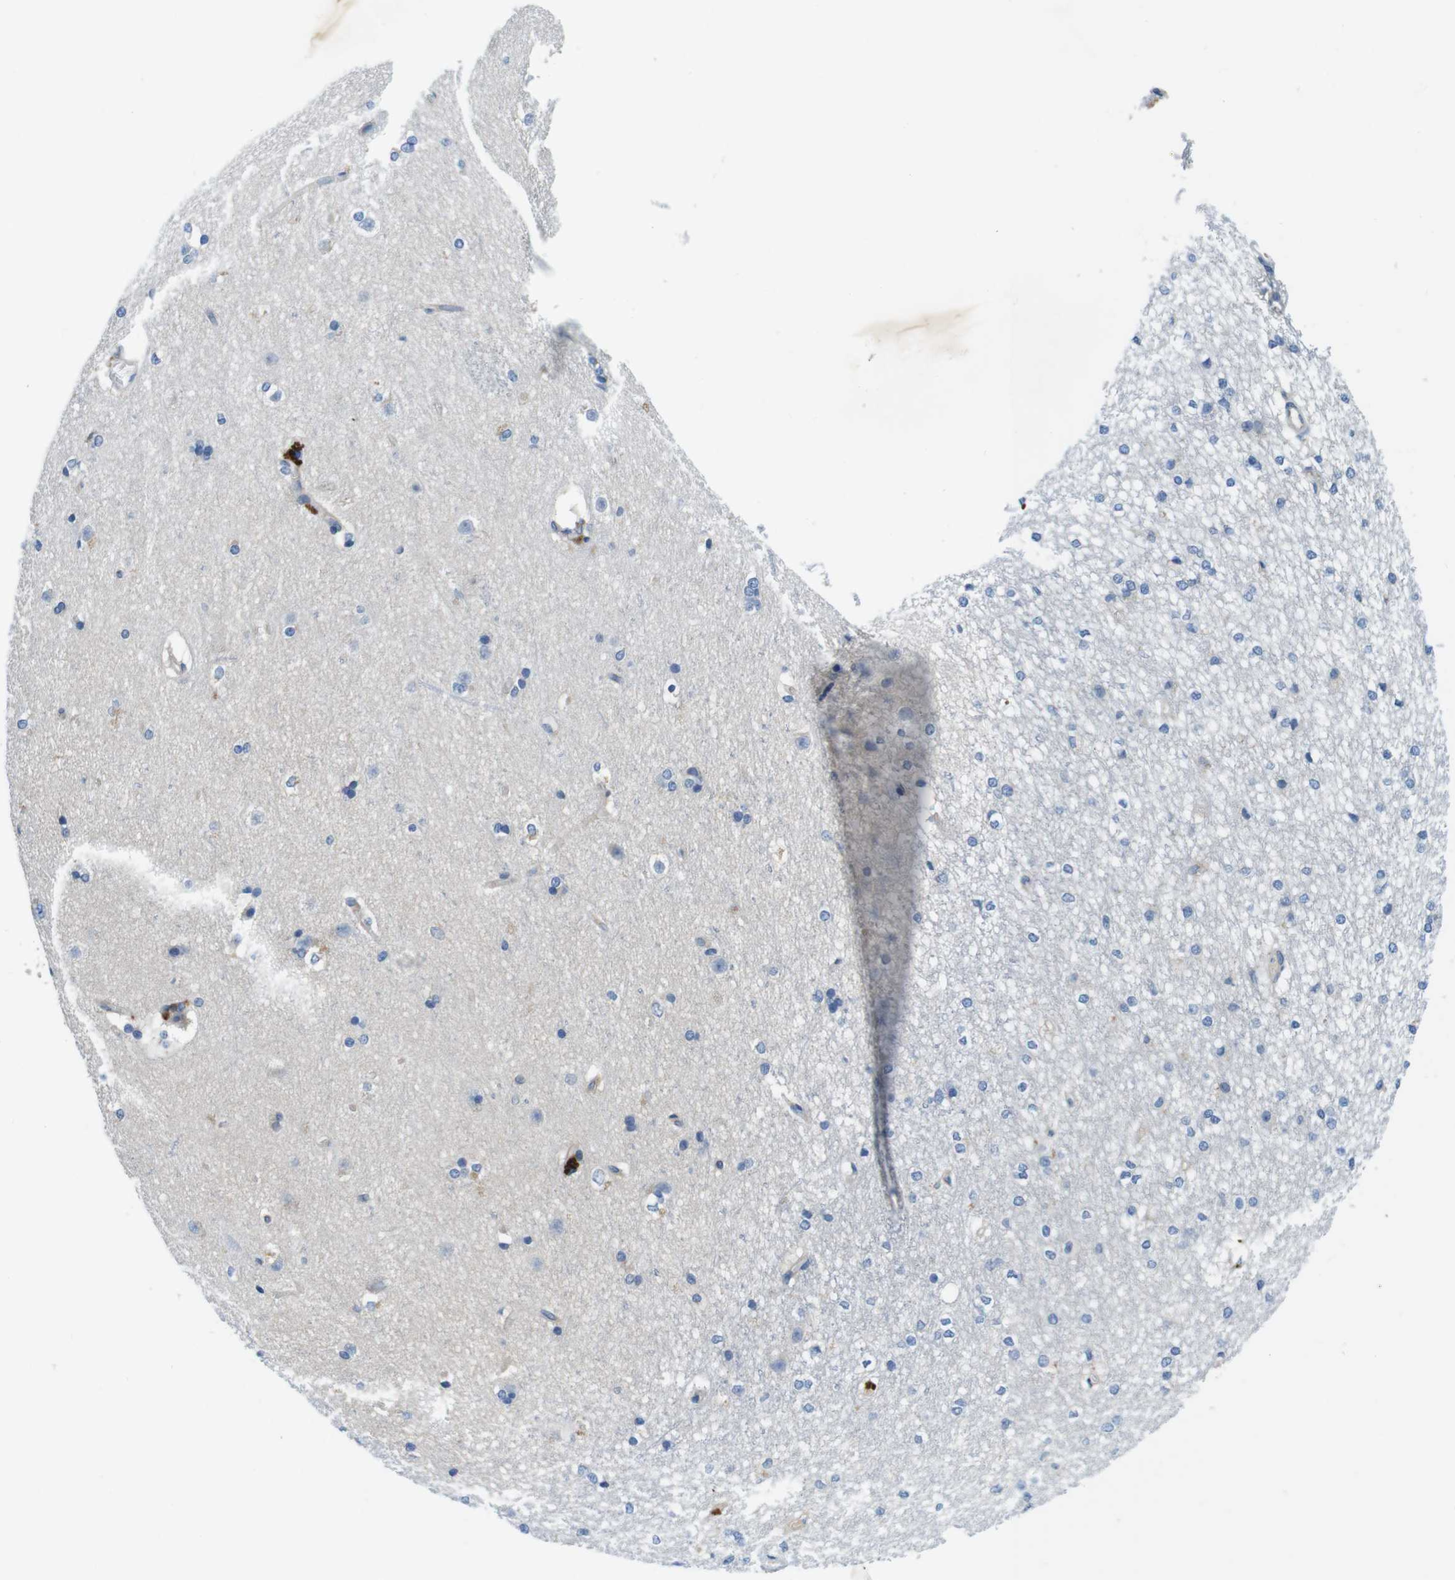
{"staining": {"intensity": "negative", "quantity": "none", "location": "none"}, "tissue": "caudate", "cell_type": "Glial cells", "image_type": "normal", "snomed": [{"axis": "morphology", "description": "Normal tissue, NOS"}, {"axis": "topography", "description": "Lateral ventricle wall"}], "caption": "The image reveals no staining of glial cells in benign caudate. (Immunohistochemistry (ihc), brightfield microscopy, high magnification).", "gene": "DENND4C", "patient": {"sex": "female", "age": 19}}